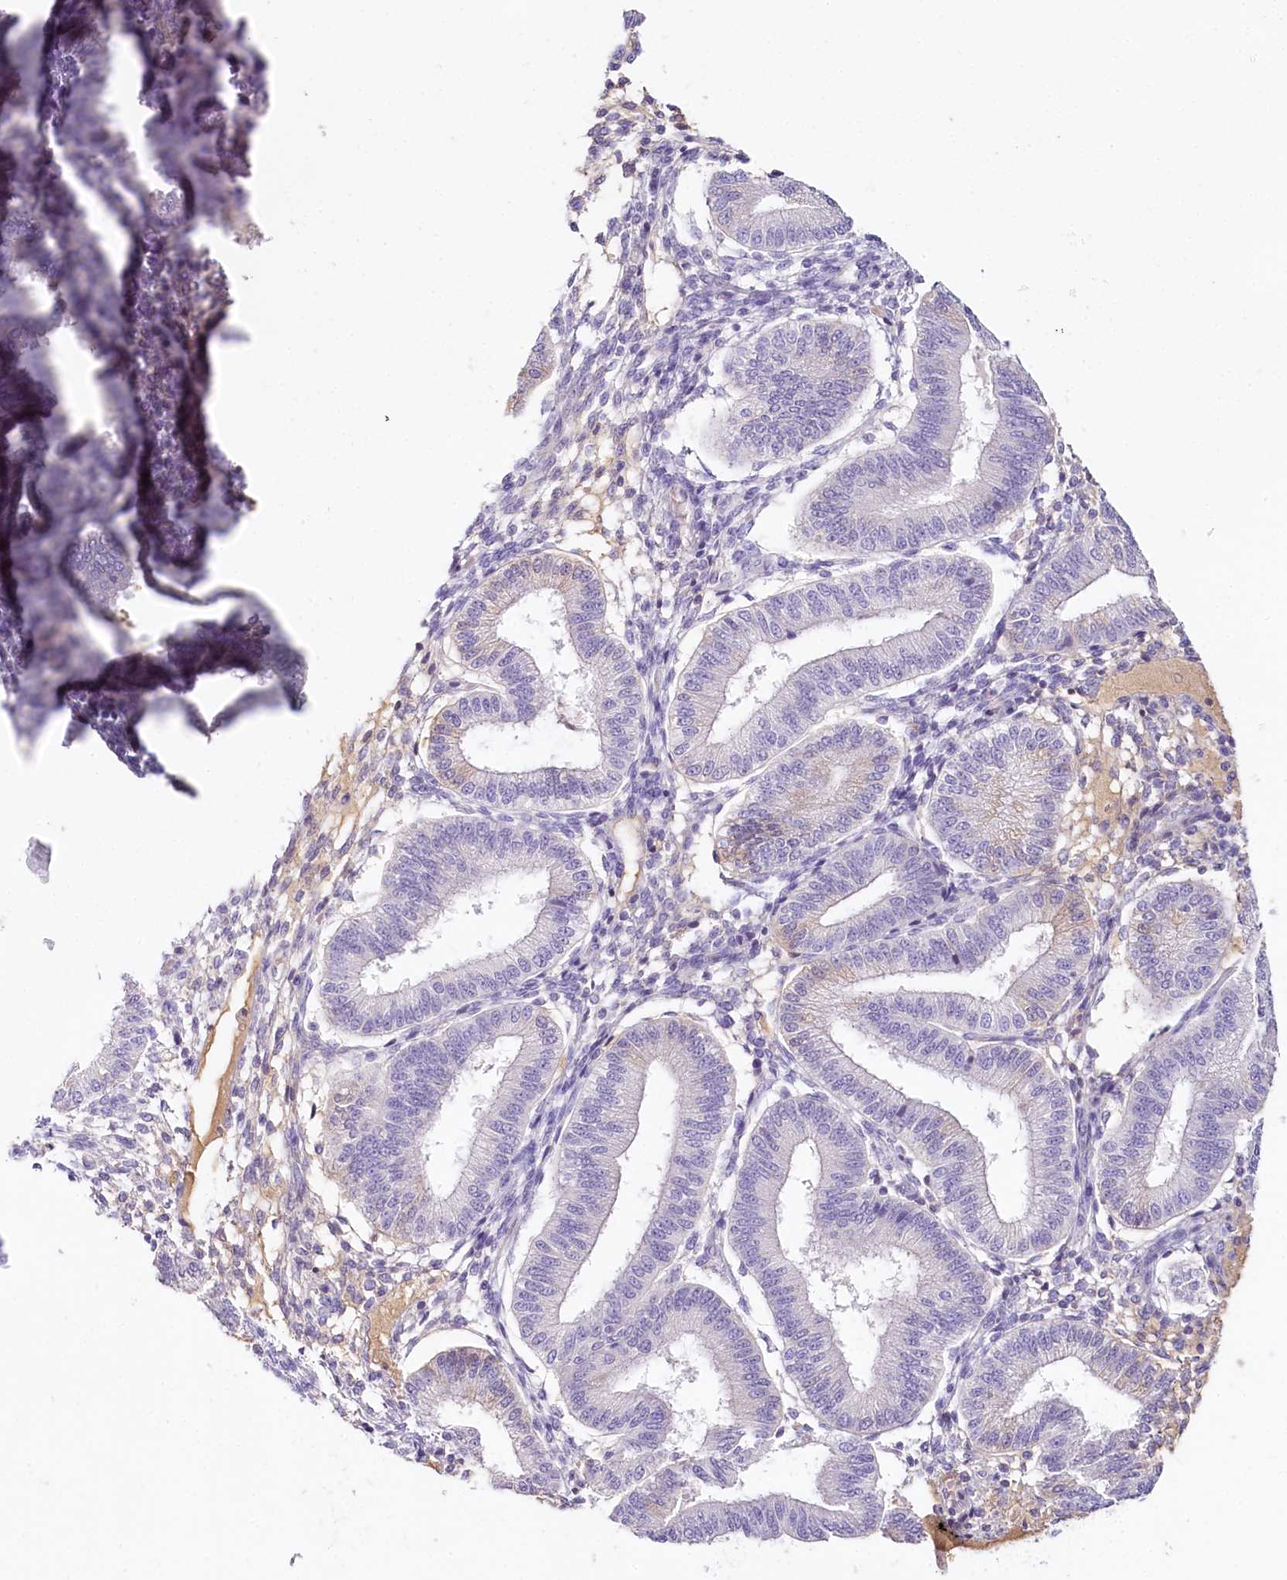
{"staining": {"intensity": "negative", "quantity": "none", "location": "none"}, "tissue": "endometrium", "cell_type": "Cells in endometrial stroma", "image_type": "normal", "snomed": [{"axis": "morphology", "description": "Normal tissue, NOS"}, {"axis": "topography", "description": "Endometrium"}], "caption": "Immunohistochemical staining of benign human endometrium shows no significant expression in cells in endometrial stroma. (IHC, brightfield microscopy, high magnification).", "gene": "HPD", "patient": {"sex": "female", "age": 24}}